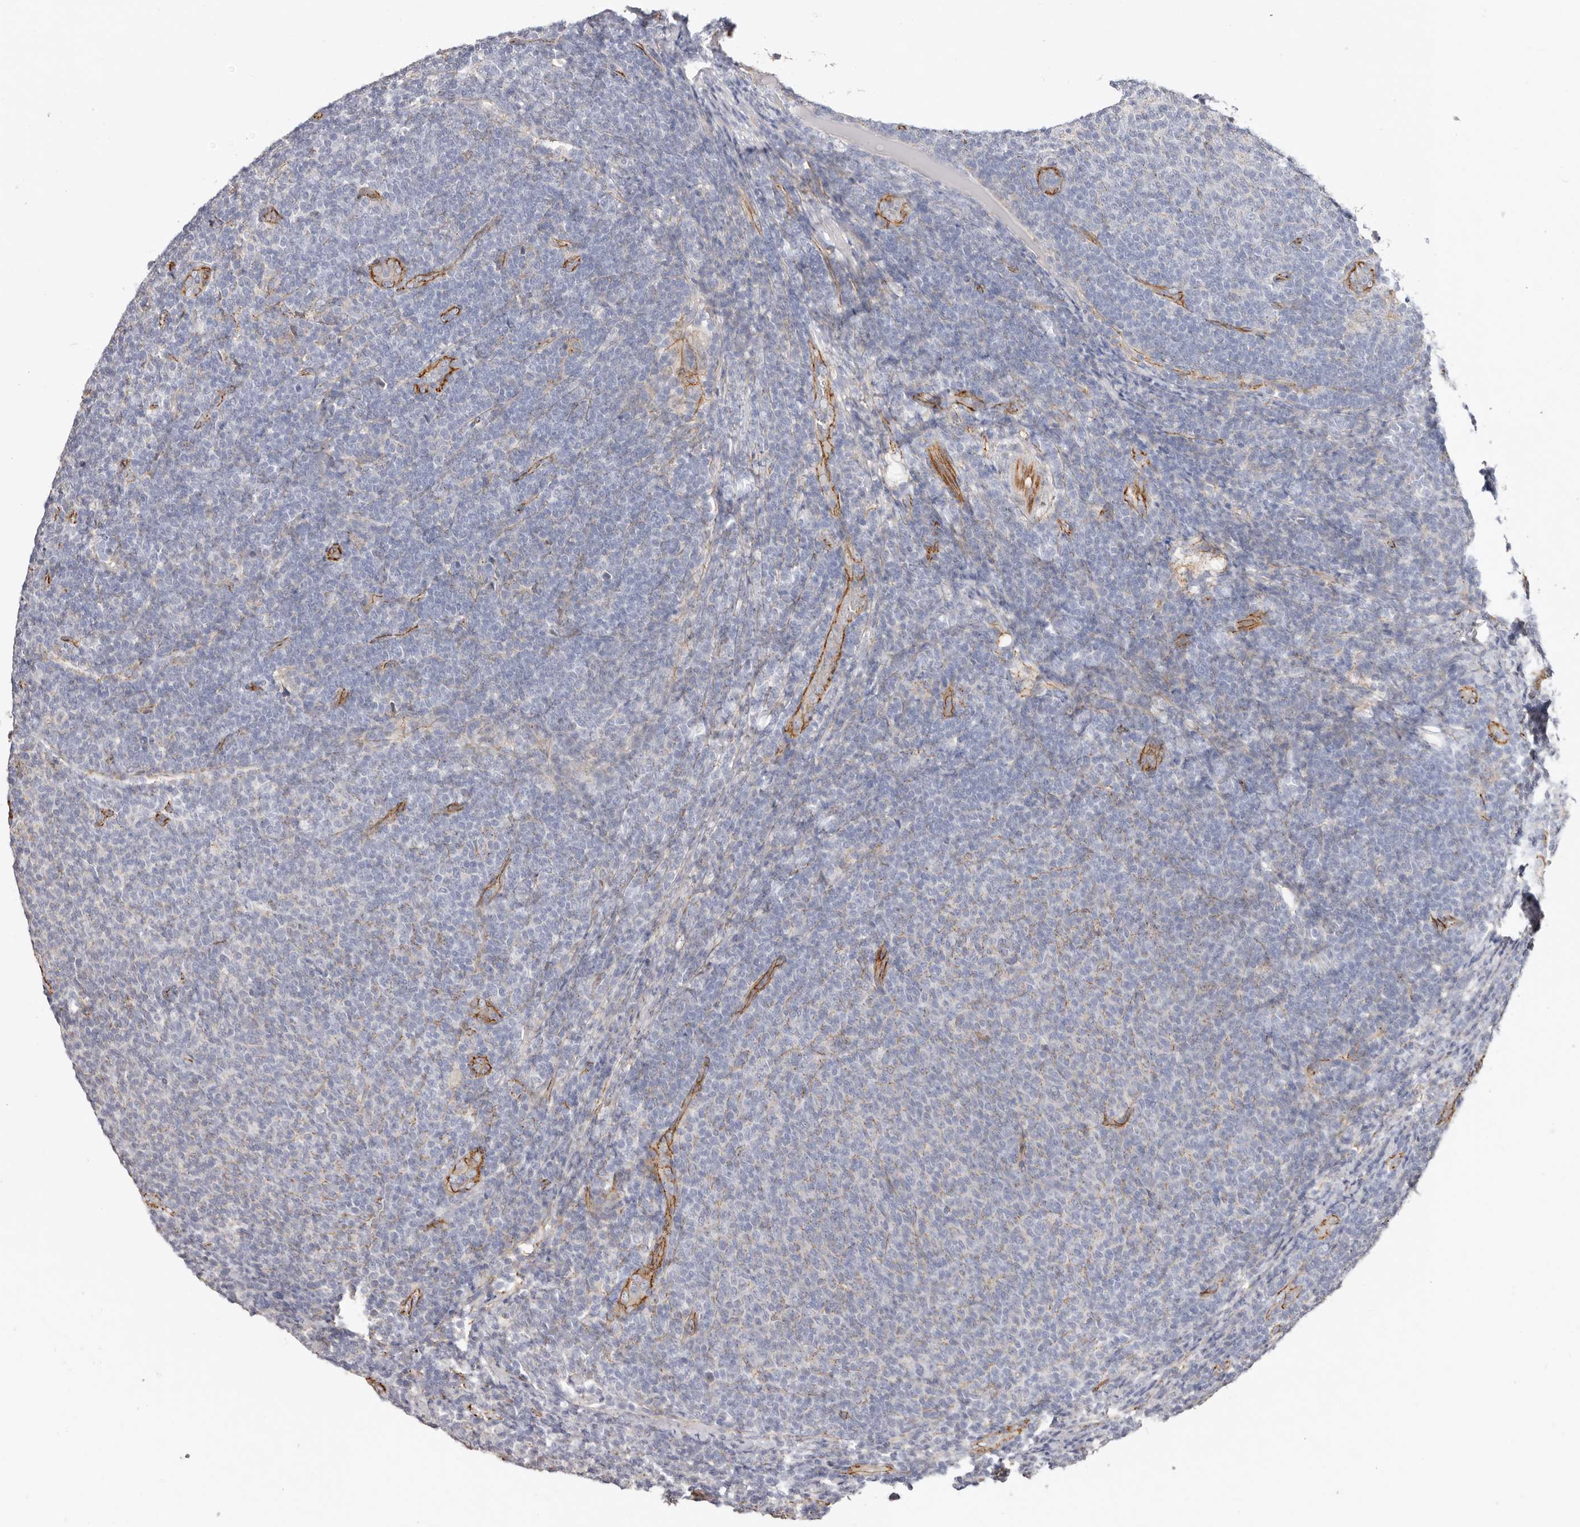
{"staining": {"intensity": "negative", "quantity": "none", "location": "none"}, "tissue": "lymphoma", "cell_type": "Tumor cells", "image_type": "cancer", "snomed": [{"axis": "morphology", "description": "Malignant lymphoma, non-Hodgkin's type, Low grade"}, {"axis": "topography", "description": "Lymph node"}], "caption": "Tumor cells are negative for brown protein staining in lymphoma.", "gene": "CTNNB1", "patient": {"sex": "male", "age": 66}}